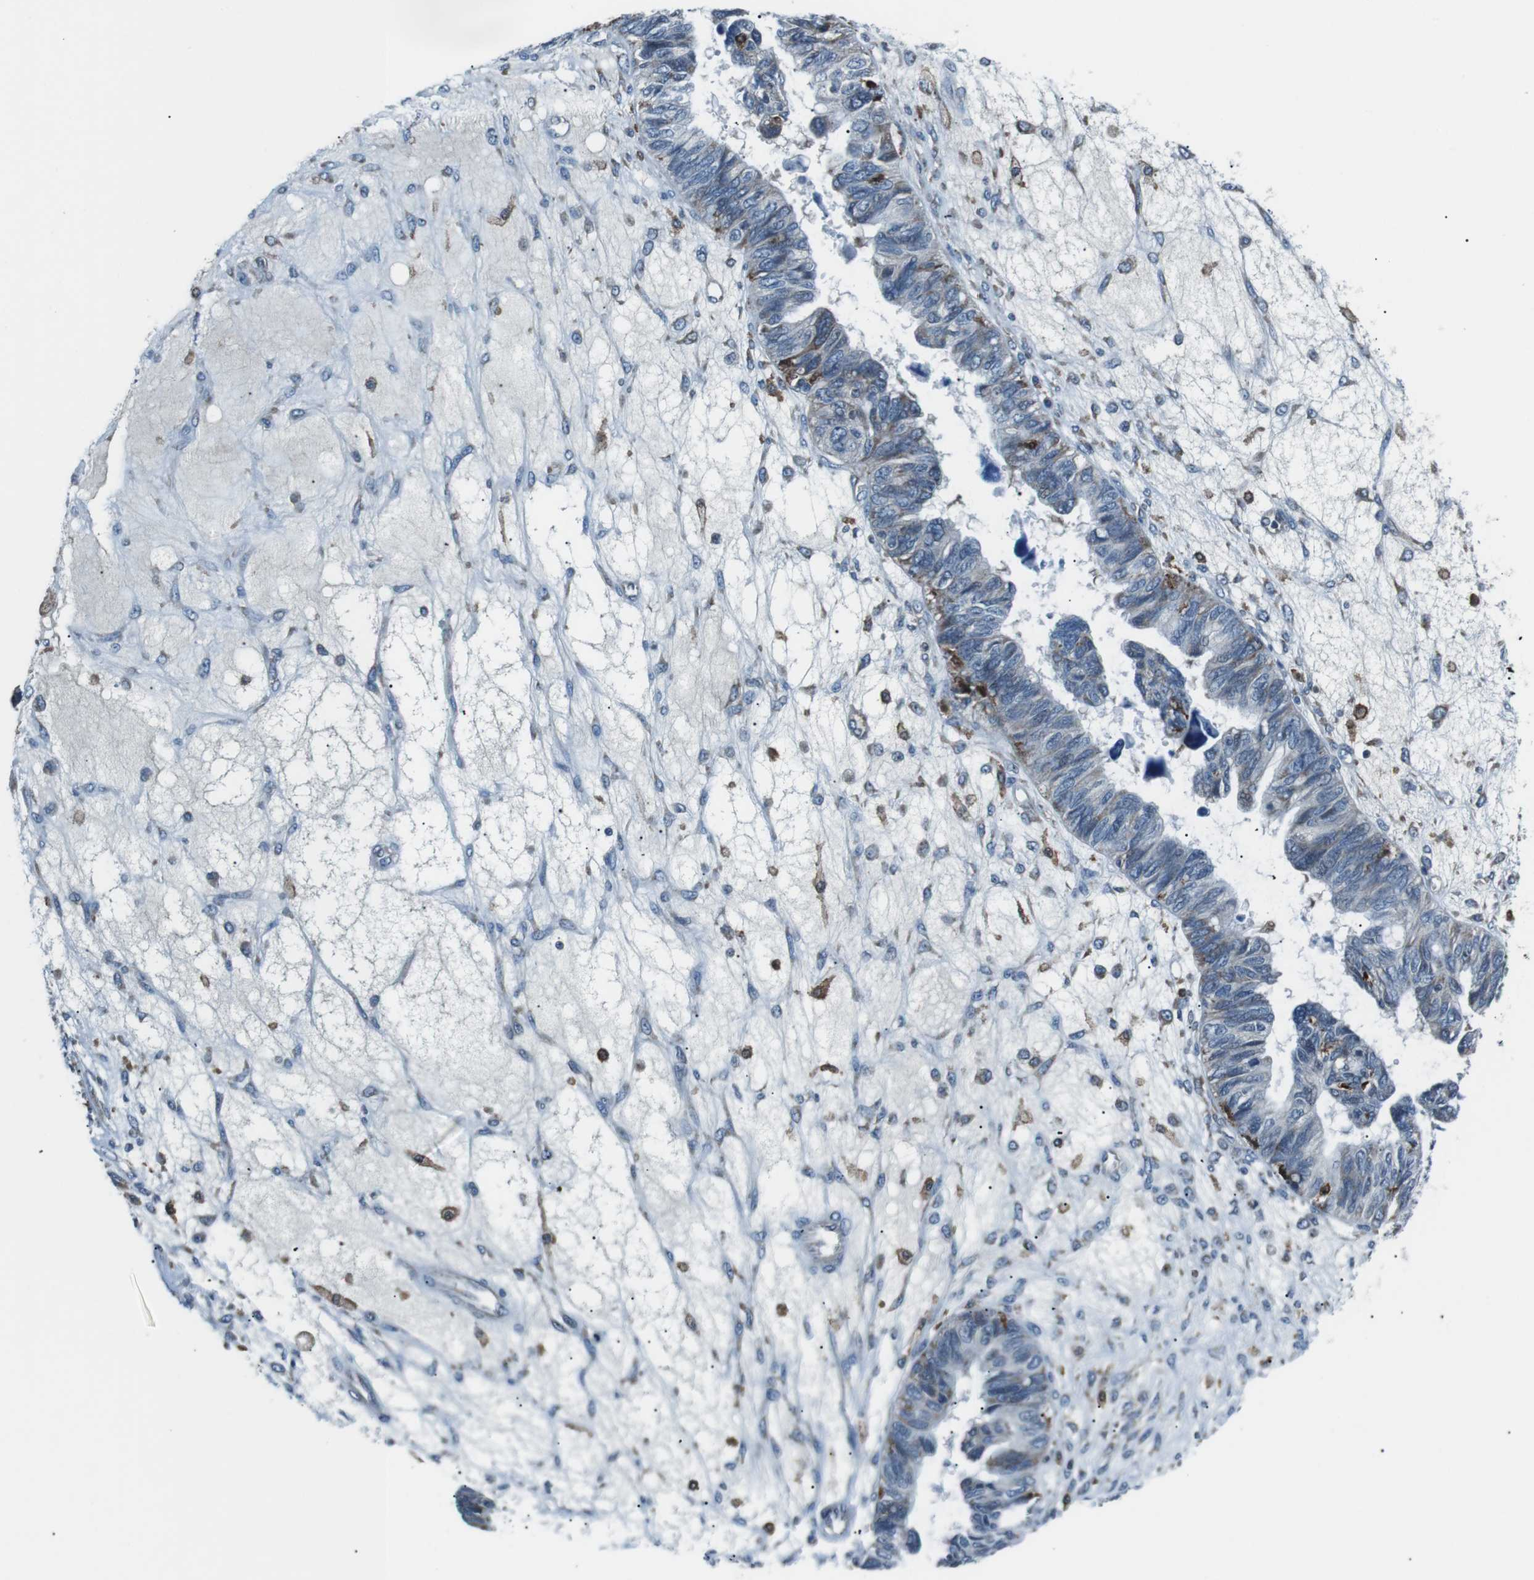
{"staining": {"intensity": "negative", "quantity": "none", "location": "none"}, "tissue": "ovarian cancer", "cell_type": "Tumor cells", "image_type": "cancer", "snomed": [{"axis": "morphology", "description": "Cystadenocarcinoma, serous, NOS"}, {"axis": "topography", "description": "Ovary"}], "caption": "The immunohistochemistry photomicrograph has no significant expression in tumor cells of ovarian cancer tissue.", "gene": "BLNK", "patient": {"sex": "female", "age": 79}}